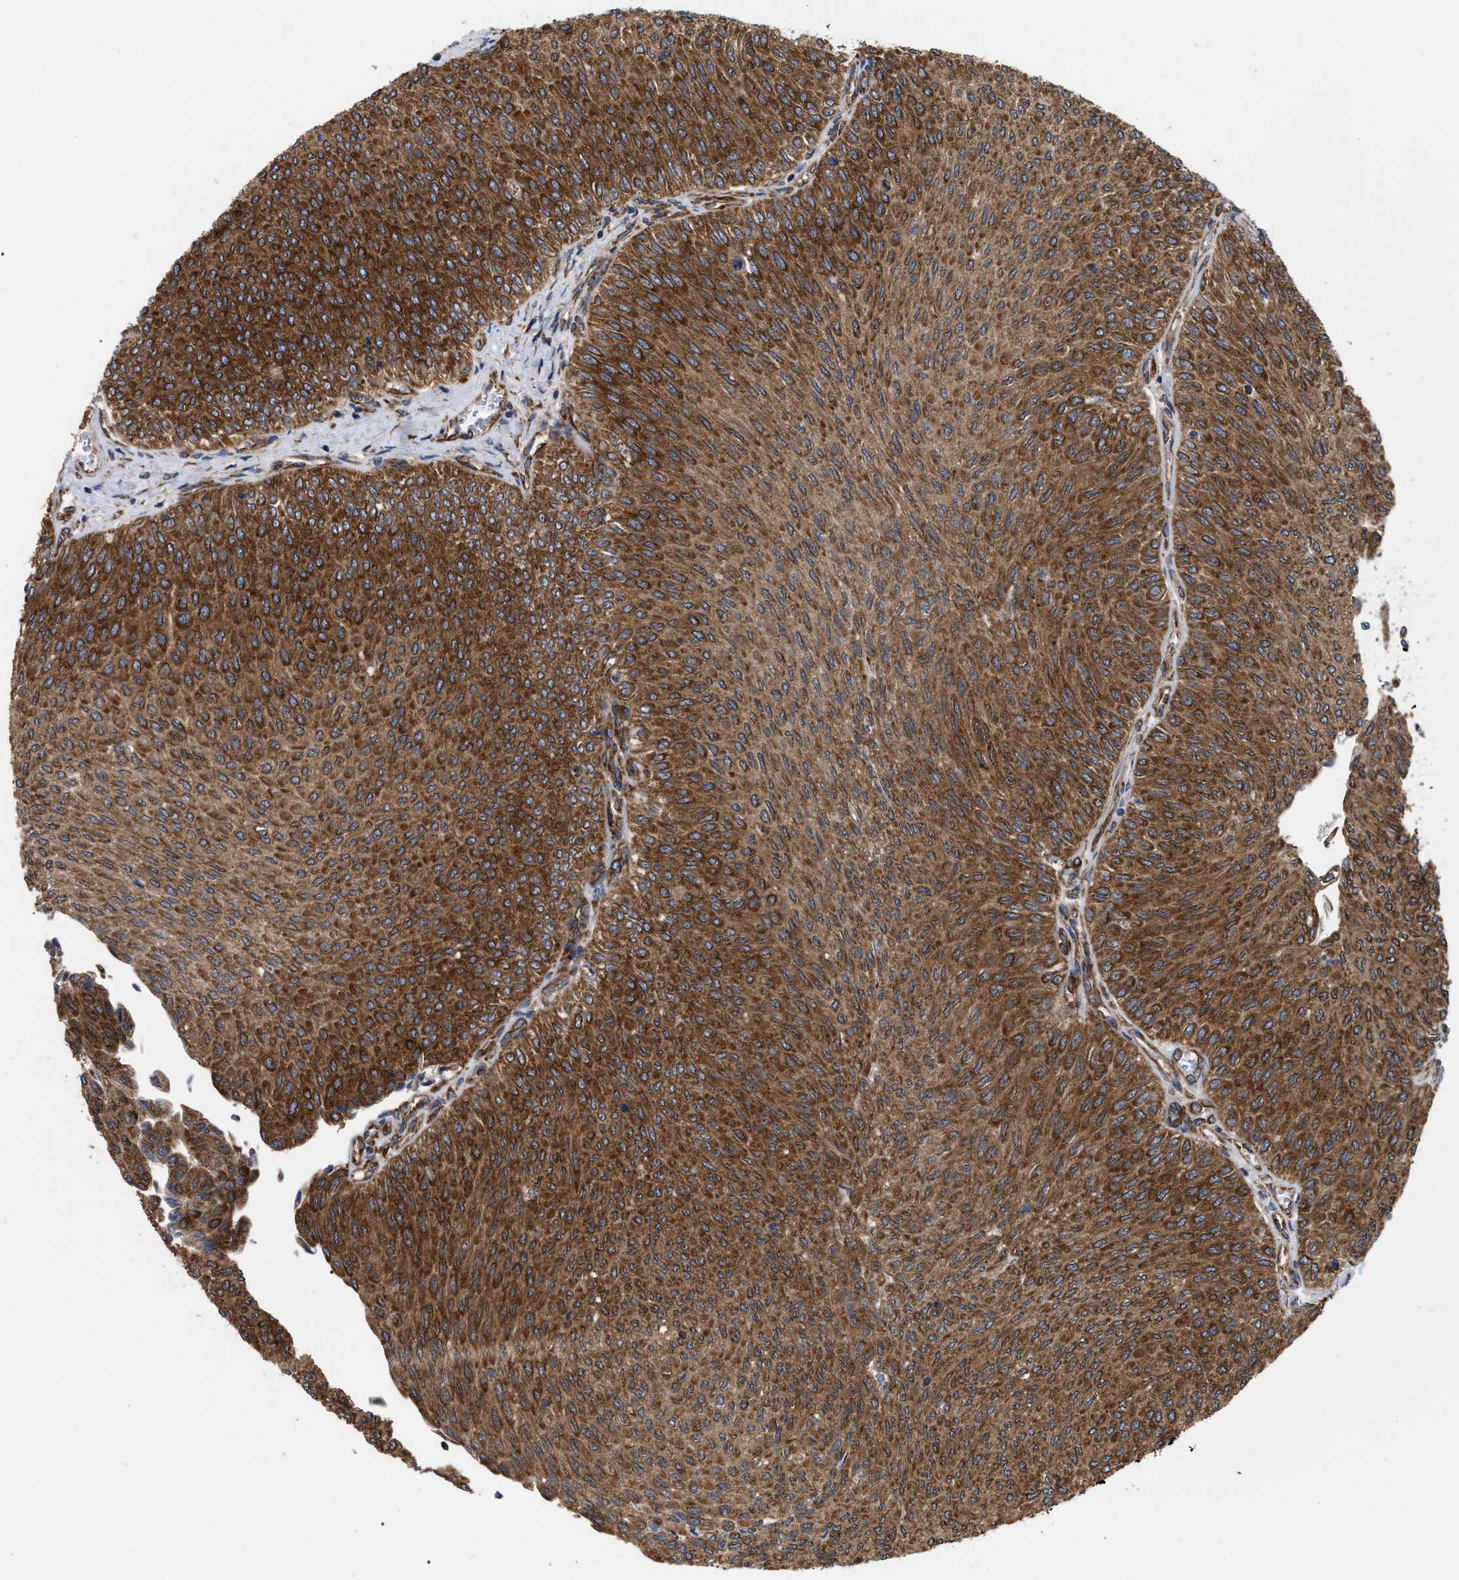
{"staining": {"intensity": "strong", "quantity": ">75%", "location": "cytoplasmic/membranous"}, "tissue": "urothelial cancer", "cell_type": "Tumor cells", "image_type": "cancer", "snomed": [{"axis": "morphology", "description": "Urothelial carcinoma, Low grade"}, {"axis": "topography", "description": "Urinary bladder"}], "caption": "Low-grade urothelial carcinoma tissue exhibits strong cytoplasmic/membranous positivity in about >75% of tumor cells, visualized by immunohistochemistry.", "gene": "FAM120A", "patient": {"sex": "male", "age": 78}}